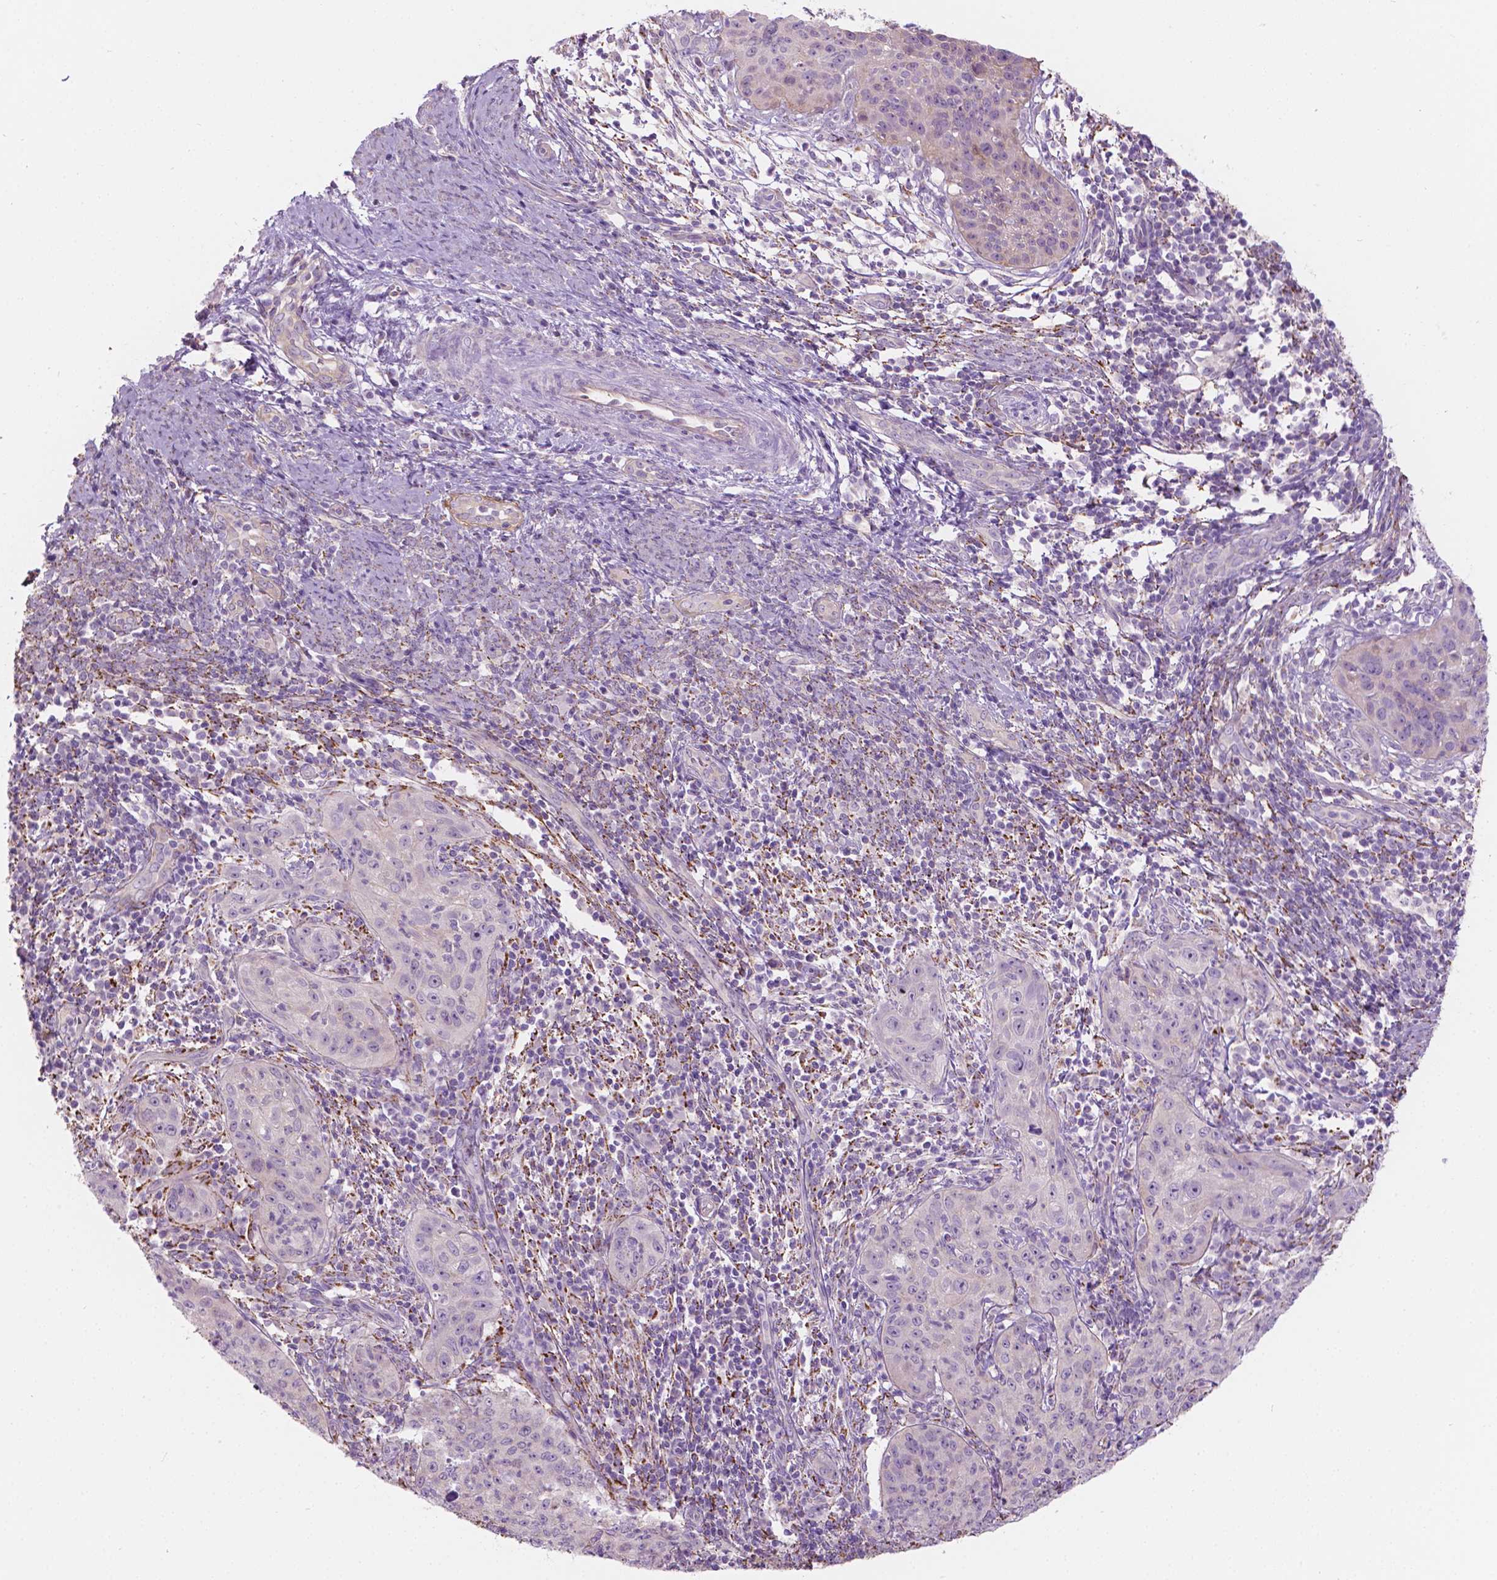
{"staining": {"intensity": "negative", "quantity": "none", "location": "none"}, "tissue": "cervical cancer", "cell_type": "Tumor cells", "image_type": "cancer", "snomed": [{"axis": "morphology", "description": "Squamous cell carcinoma, NOS"}, {"axis": "topography", "description": "Cervix"}], "caption": "Immunohistochemical staining of cervical cancer (squamous cell carcinoma) displays no significant expression in tumor cells. (DAB (3,3'-diaminobenzidine) immunohistochemistry, high magnification).", "gene": "NOS1AP", "patient": {"sex": "female", "age": 30}}